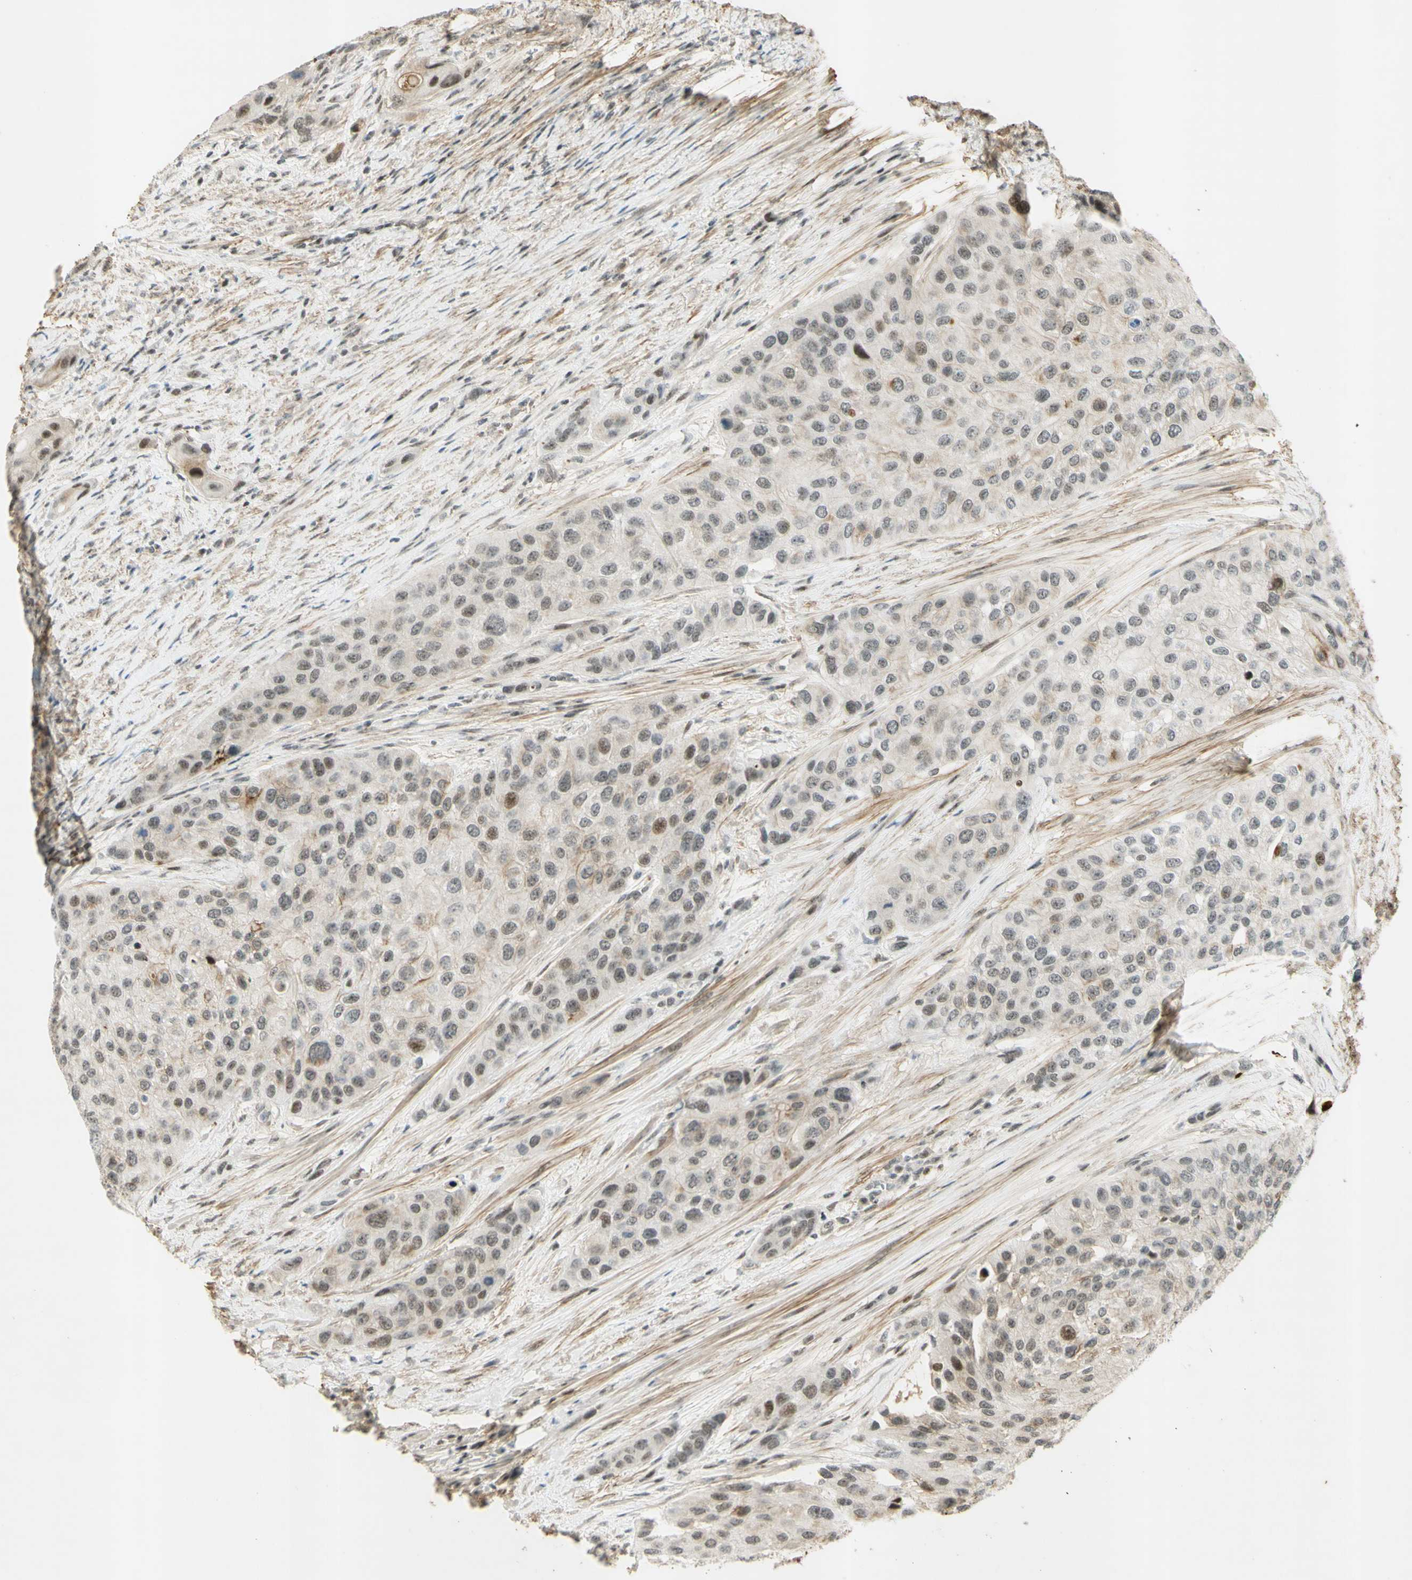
{"staining": {"intensity": "moderate", "quantity": "25%-75%", "location": "nuclear"}, "tissue": "urothelial cancer", "cell_type": "Tumor cells", "image_type": "cancer", "snomed": [{"axis": "morphology", "description": "Urothelial carcinoma, High grade"}, {"axis": "topography", "description": "Urinary bladder"}], "caption": "Urothelial cancer tissue displays moderate nuclear expression in approximately 25%-75% of tumor cells, visualized by immunohistochemistry.", "gene": "IRF1", "patient": {"sex": "female", "age": 56}}